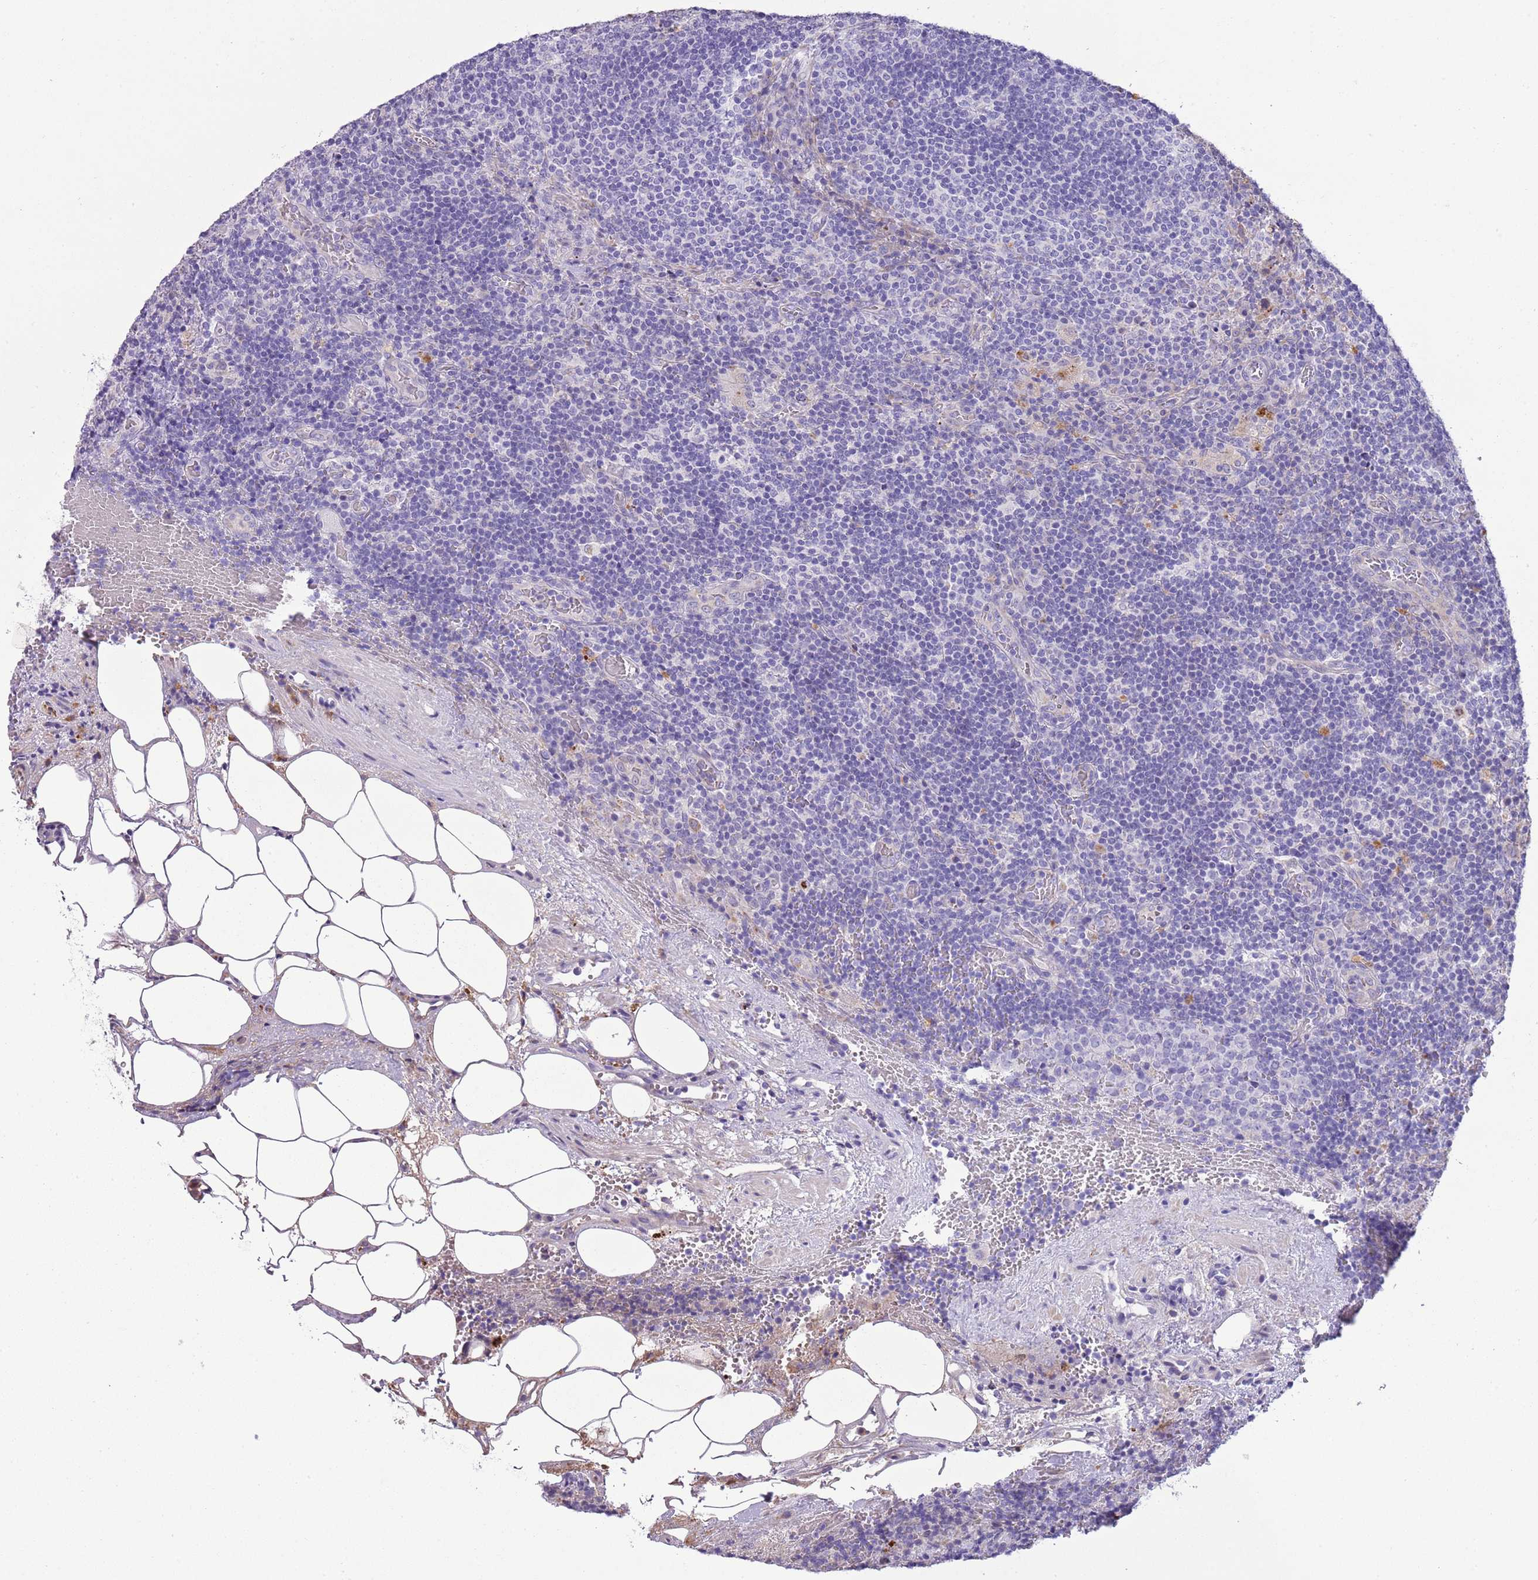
{"staining": {"intensity": "negative", "quantity": "none", "location": "none"}, "tissue": "lymph node", "cell_type": "Germinal center cells", "image_type": "normal", "snomed": [{"axis": "morphology", "description": "Normal tissue, NOS"}, {"axis": "topography", "description": "Lymph node"}], "caption": "This is a photomicrograph of immunohistochemistry staining of unremarkable lymph node, which shows no staining in germinal center cells.", "gene": "ABHD17C", "patient": {"sex": "male", "age": 58}}